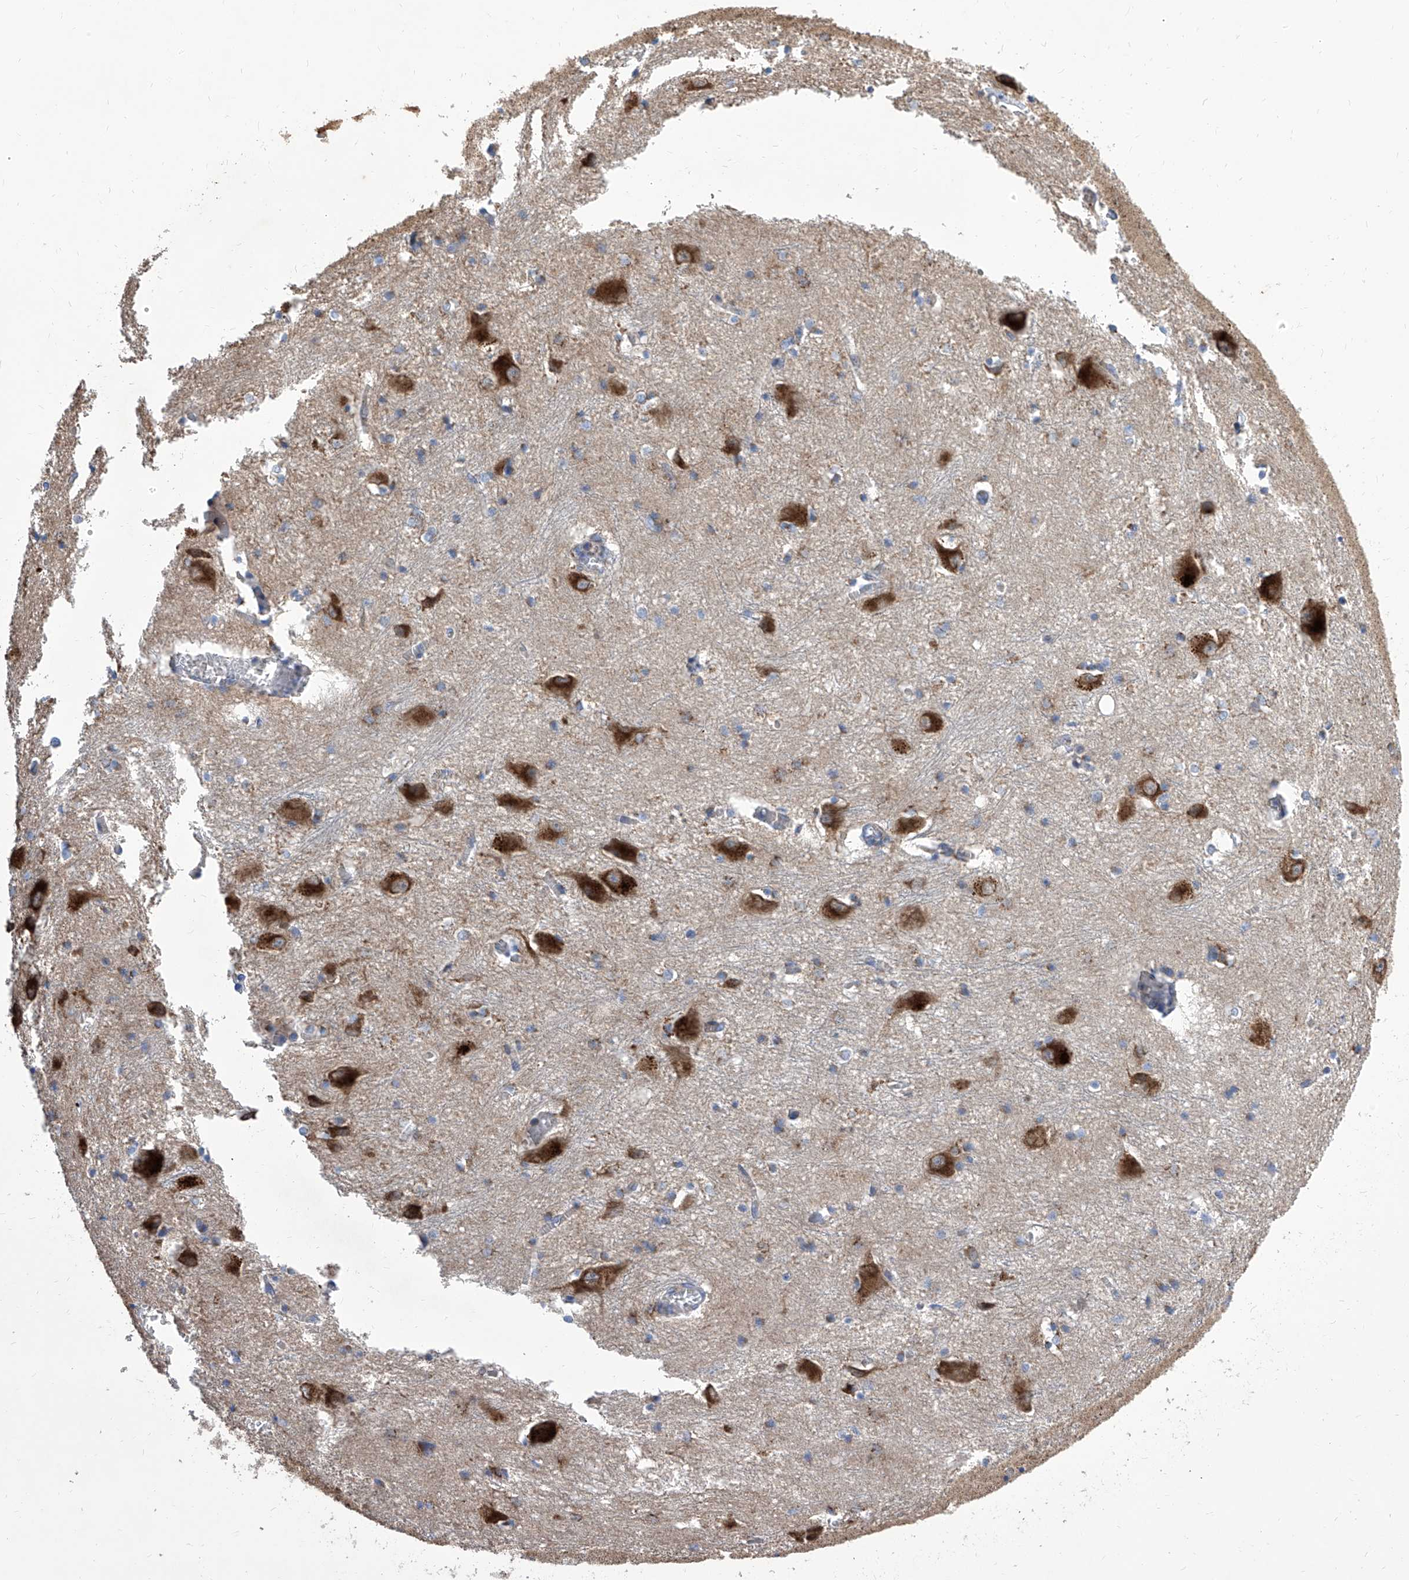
{"staining": {"intensity": "negative", "quantity": "none", "location": "none"}, "tissue": "caudate", "cell_type": "Glial cells", "image_type": "normal", "snomed": [{"axis": "morphology", "description": "Normal tissue, NOS"}, {"axis": "topography", "description": "Lateral ventricle wall"}], "caption": "This is a photomicrograph of immunohistochemistry staining of benign caudate, which shows no staining in glial cells.", "gene": "TJAP1", "patient": {"sex": "male", "age": 37}}